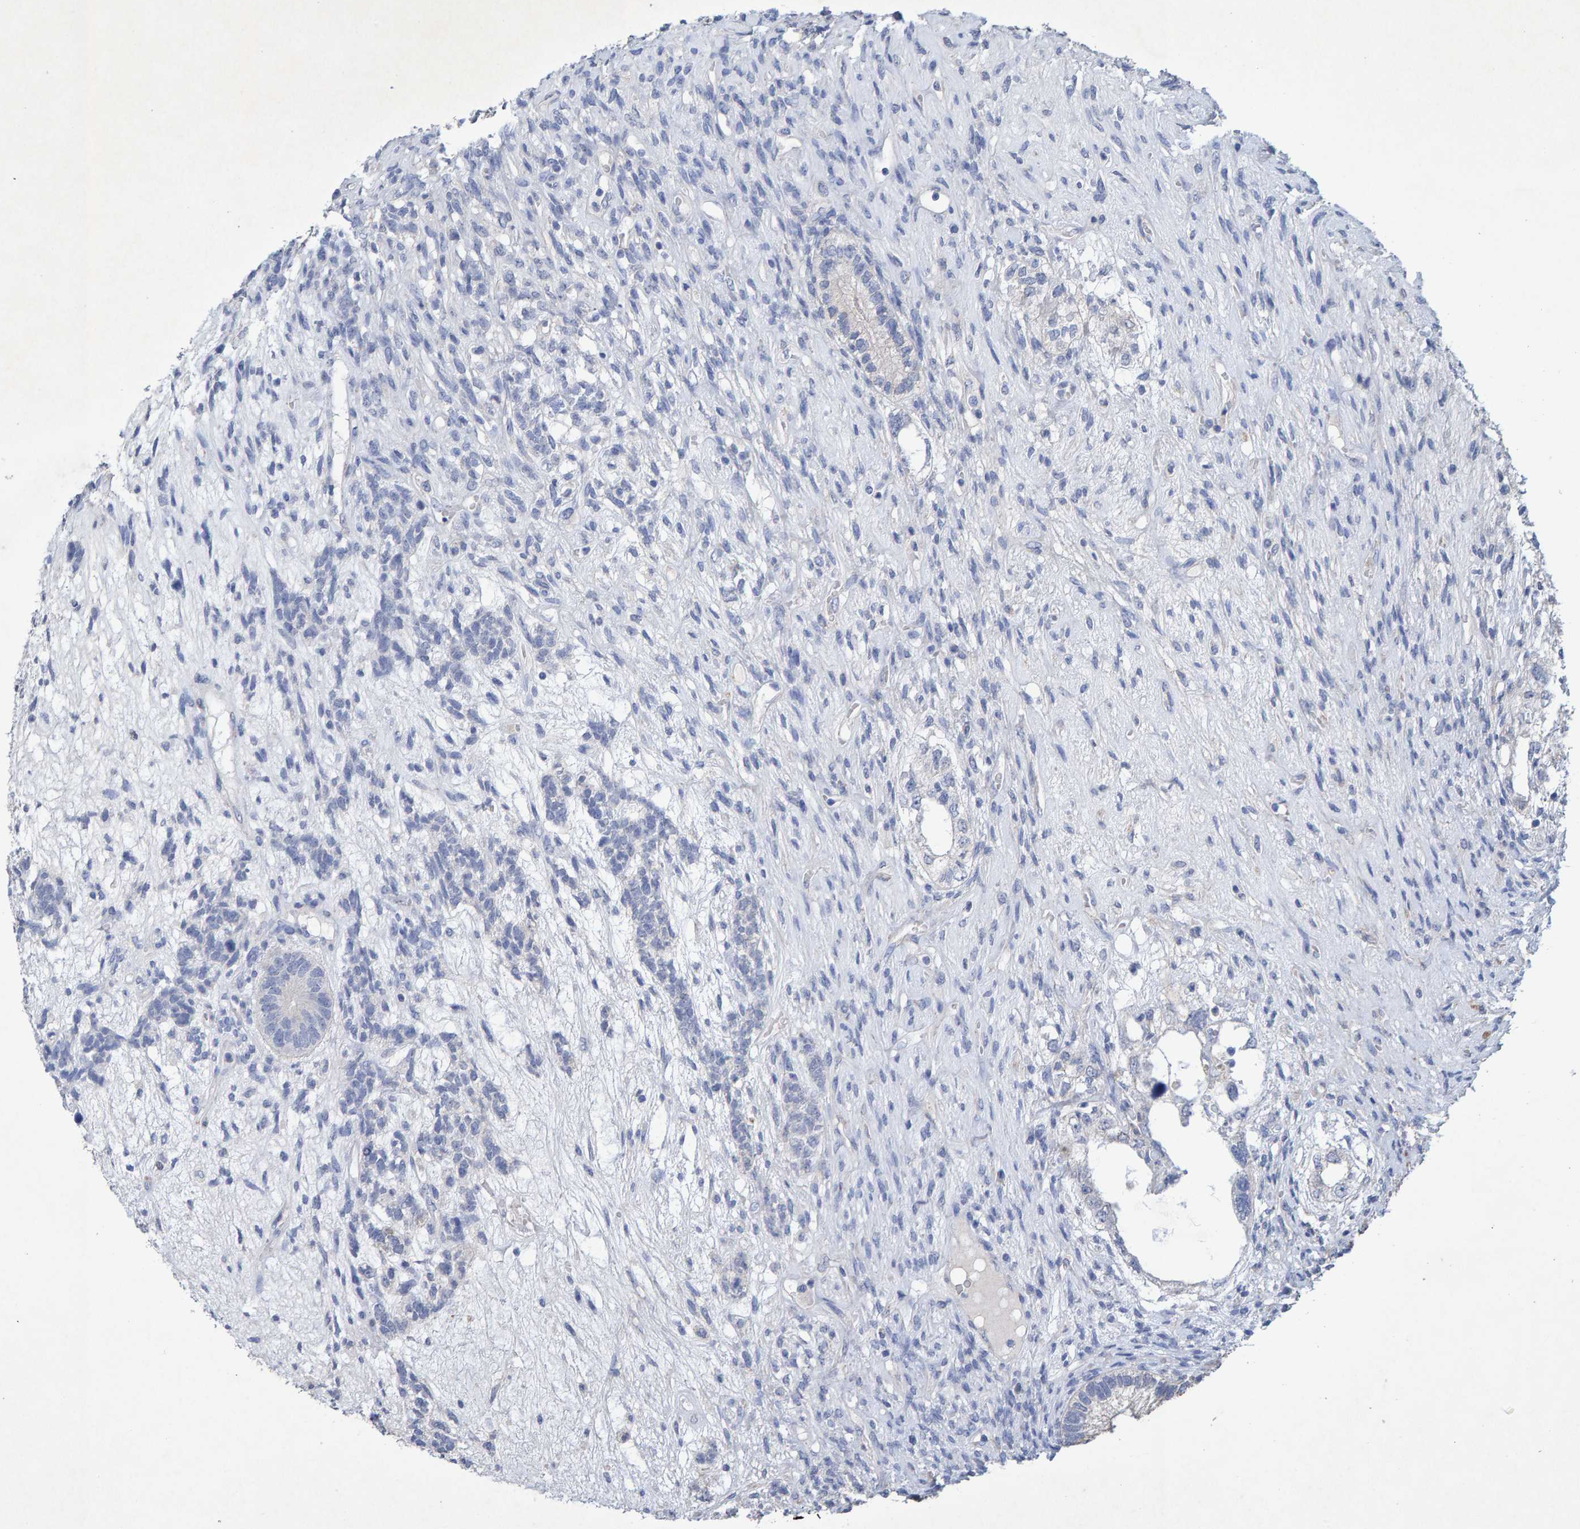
{"staining": {"intensity": "negative", "quantity": "none", "location": "none"}, "tissue": "testis cancer", "cell_type": "Tumor cells", "image_type": "cancer", "snomed": [{"axis": "morphology", "description": "Seminoma, NOS"}, {"axis": "topography", "description": "Testis"}], "caption": "Tumor cells show no significant protein staining in testis cancer.", "gene": "CTH", "patient": {"sex": "male", "age": 28}}